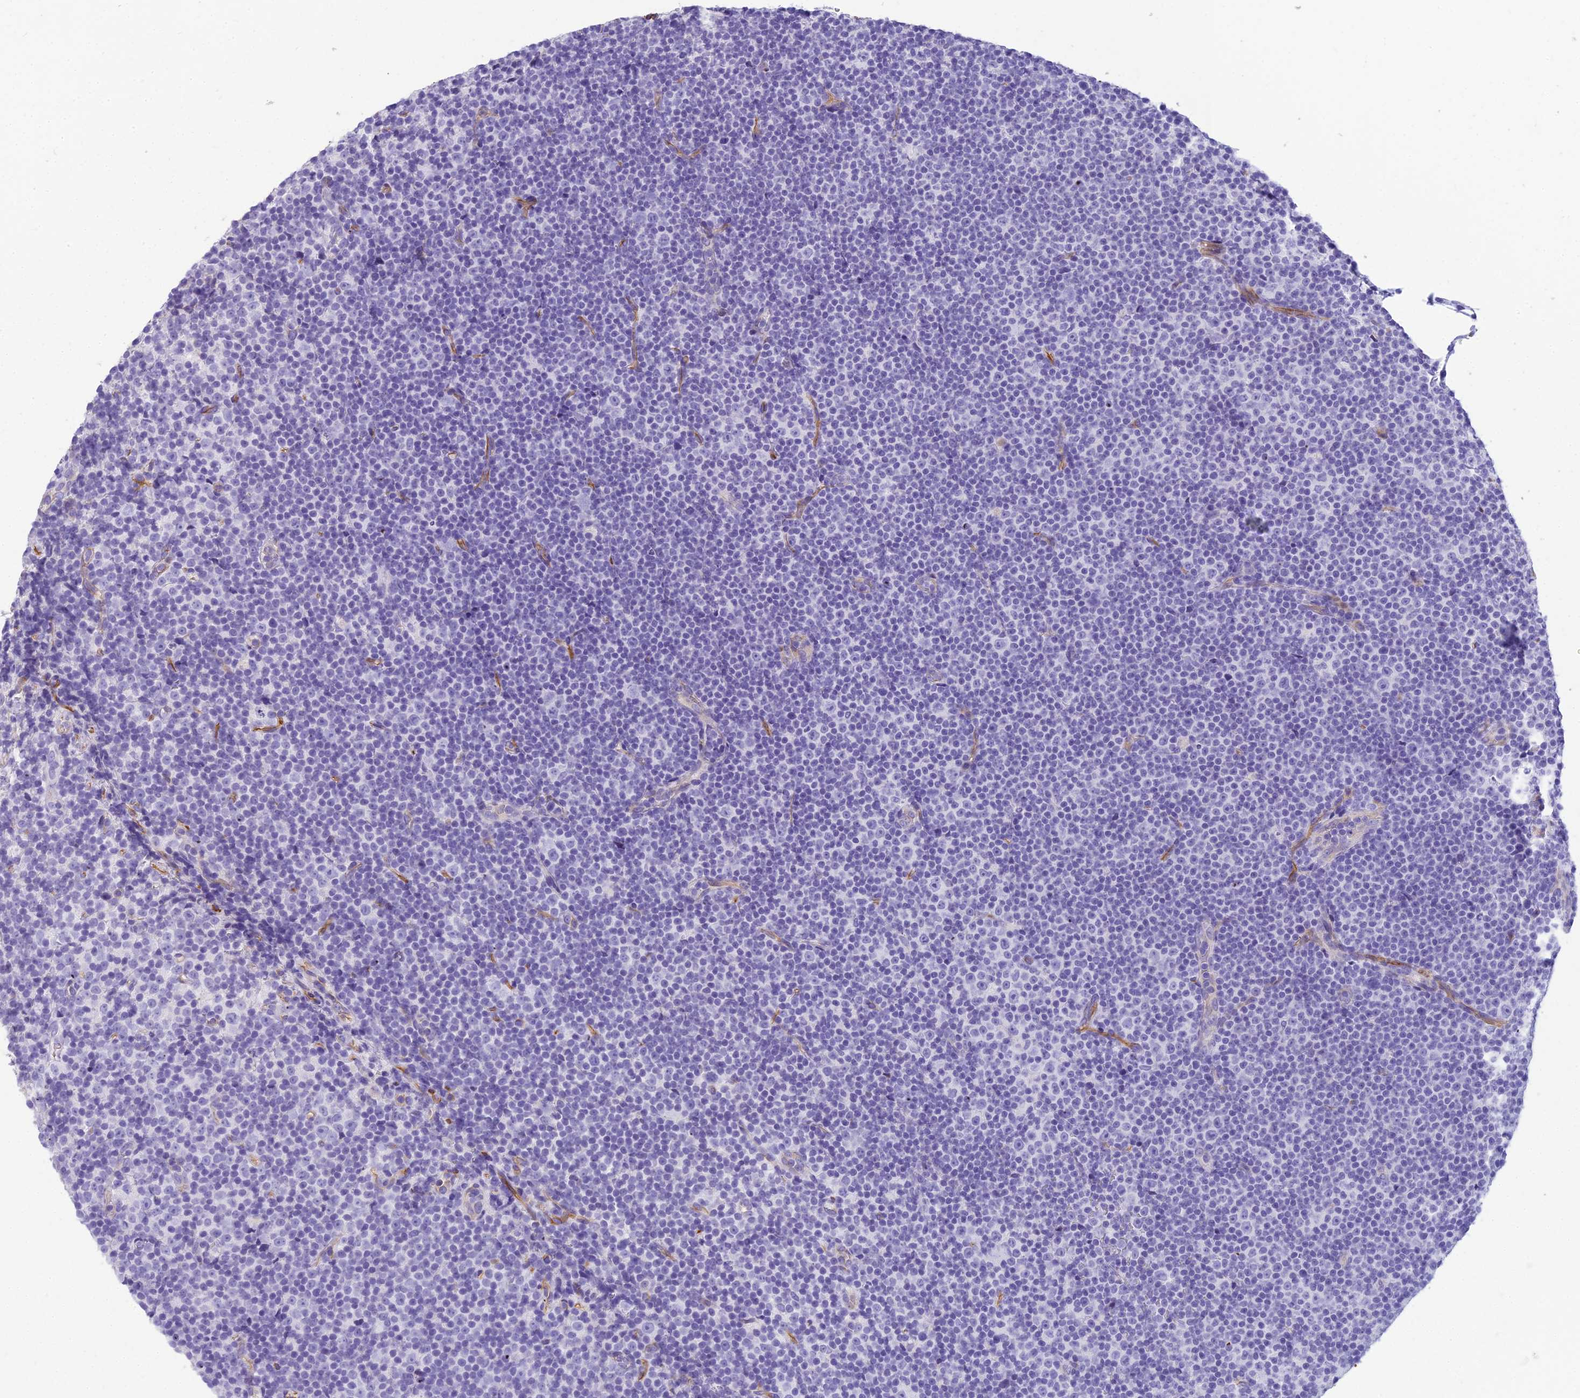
{"staining": {"intensity": "negative", "quantity": "none", "location": "none"}, "tissue": "lymphoma", "cell_type": "Tumor cells", "image_type": "cancer", "snomed": [{"axis": "morphology", "description": "Malignant lymphoma, non-Hodgkin's type, Low grade"}, {"axis": "topography", "description": "Lymph node"}], "caption": "This is a photomicrograph of immunohistochemistry (IHC) staining of malignant lymphoma, non-Hodgkin's type (low-grade), which shows no staining in tumor cells.", "gene": "NINJ1", "patient": {"sex": "female", "age": 67}}